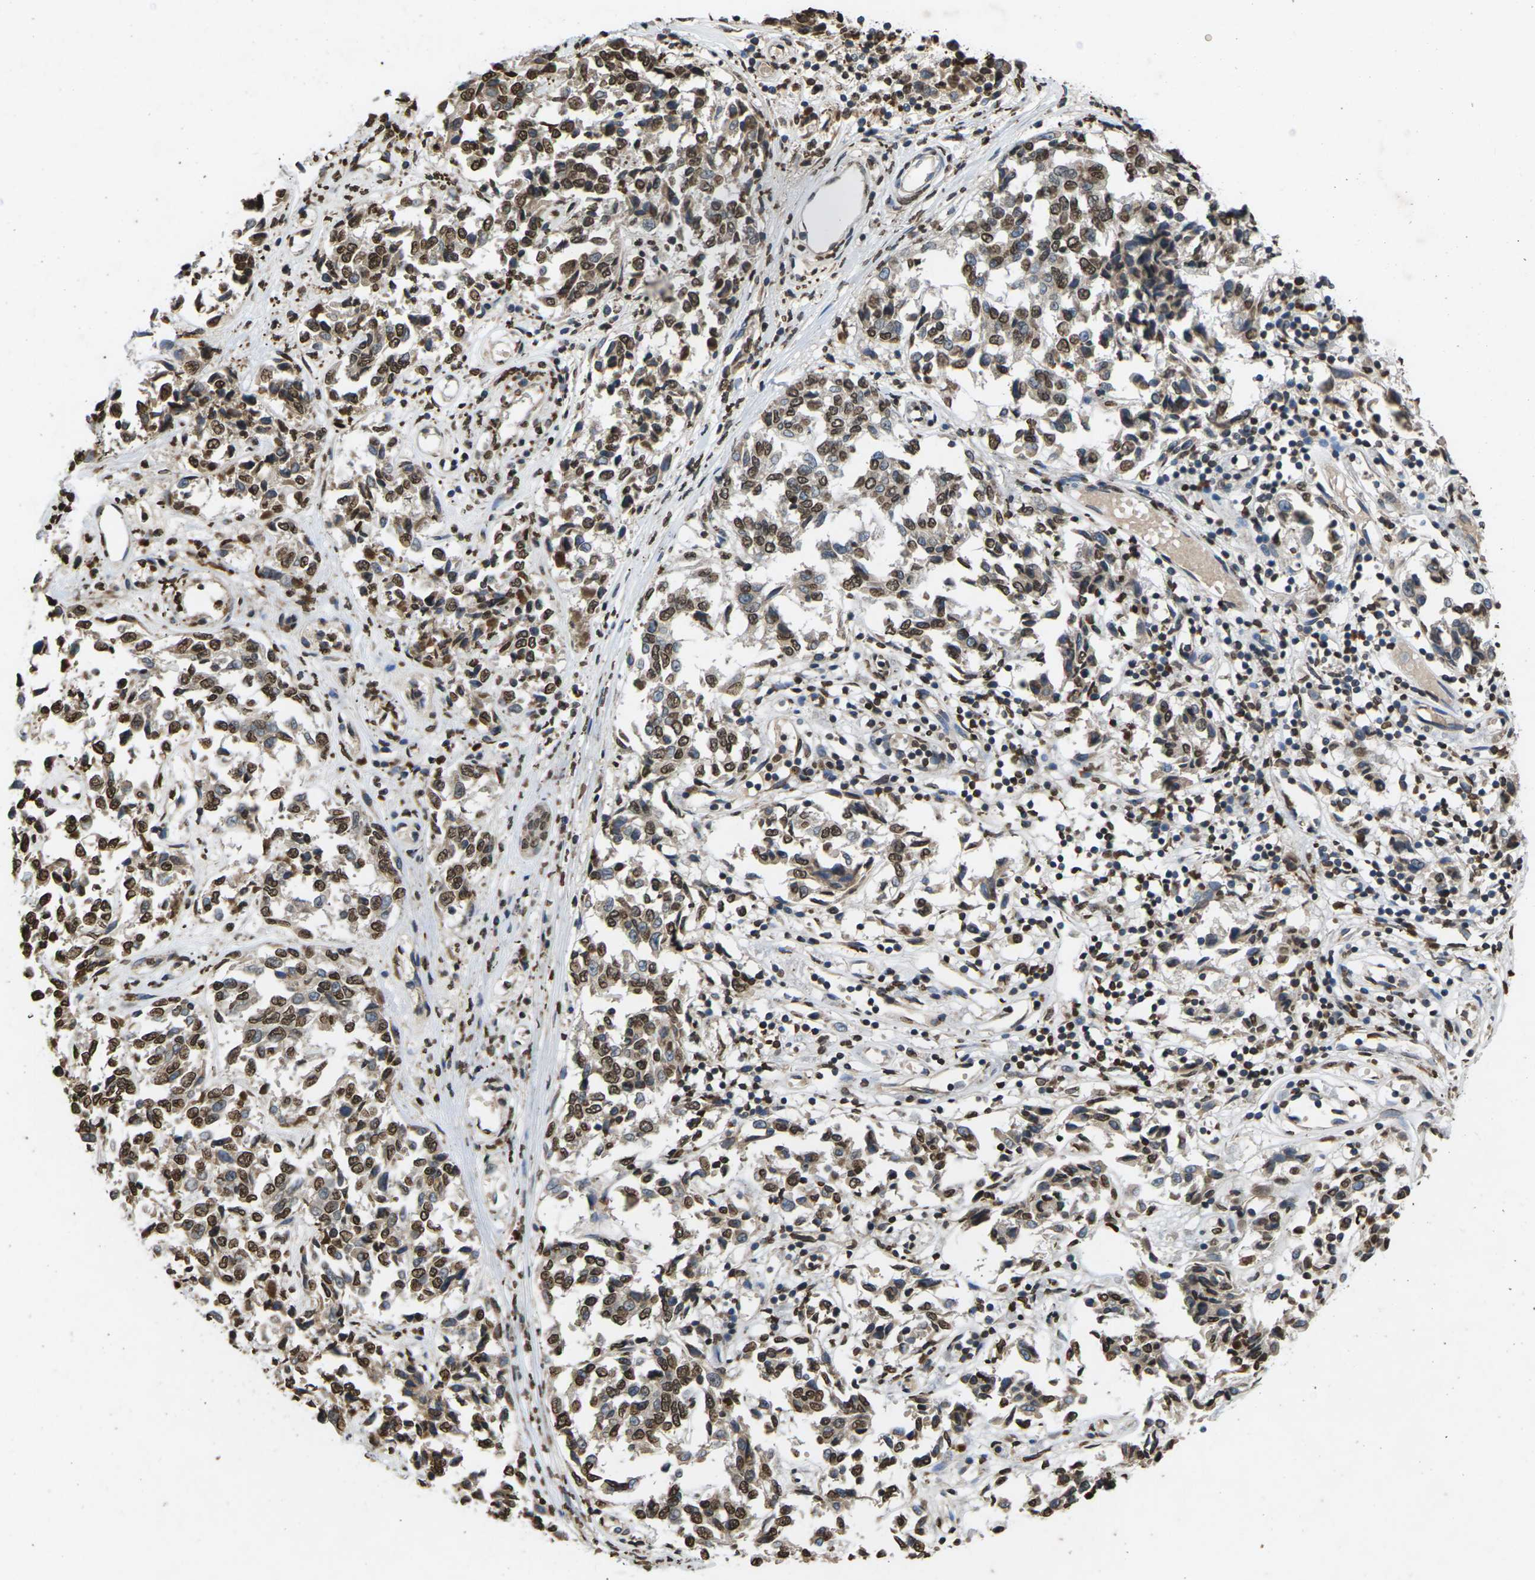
{"staining": {"intensity": "strong", "quantity": ">75%", "location": "nuclear"}, "tissue": "melanoma", "cell_type": "Tumor cells", "image_type": "cancer", "snomed": [{"axis": "morphology", "description": "Malignant melanoma, NOS"}, {"axis": "topography", "description": "Skin"}], "caption": "IHC (DAB (3,3'-diaminobenzidine)) staining of melanoma shows strong nuclear protein positivity in approximately >75% of tumor cells.", "gene": "EMSY", "patient": {"sex": "female", "age": 64}}